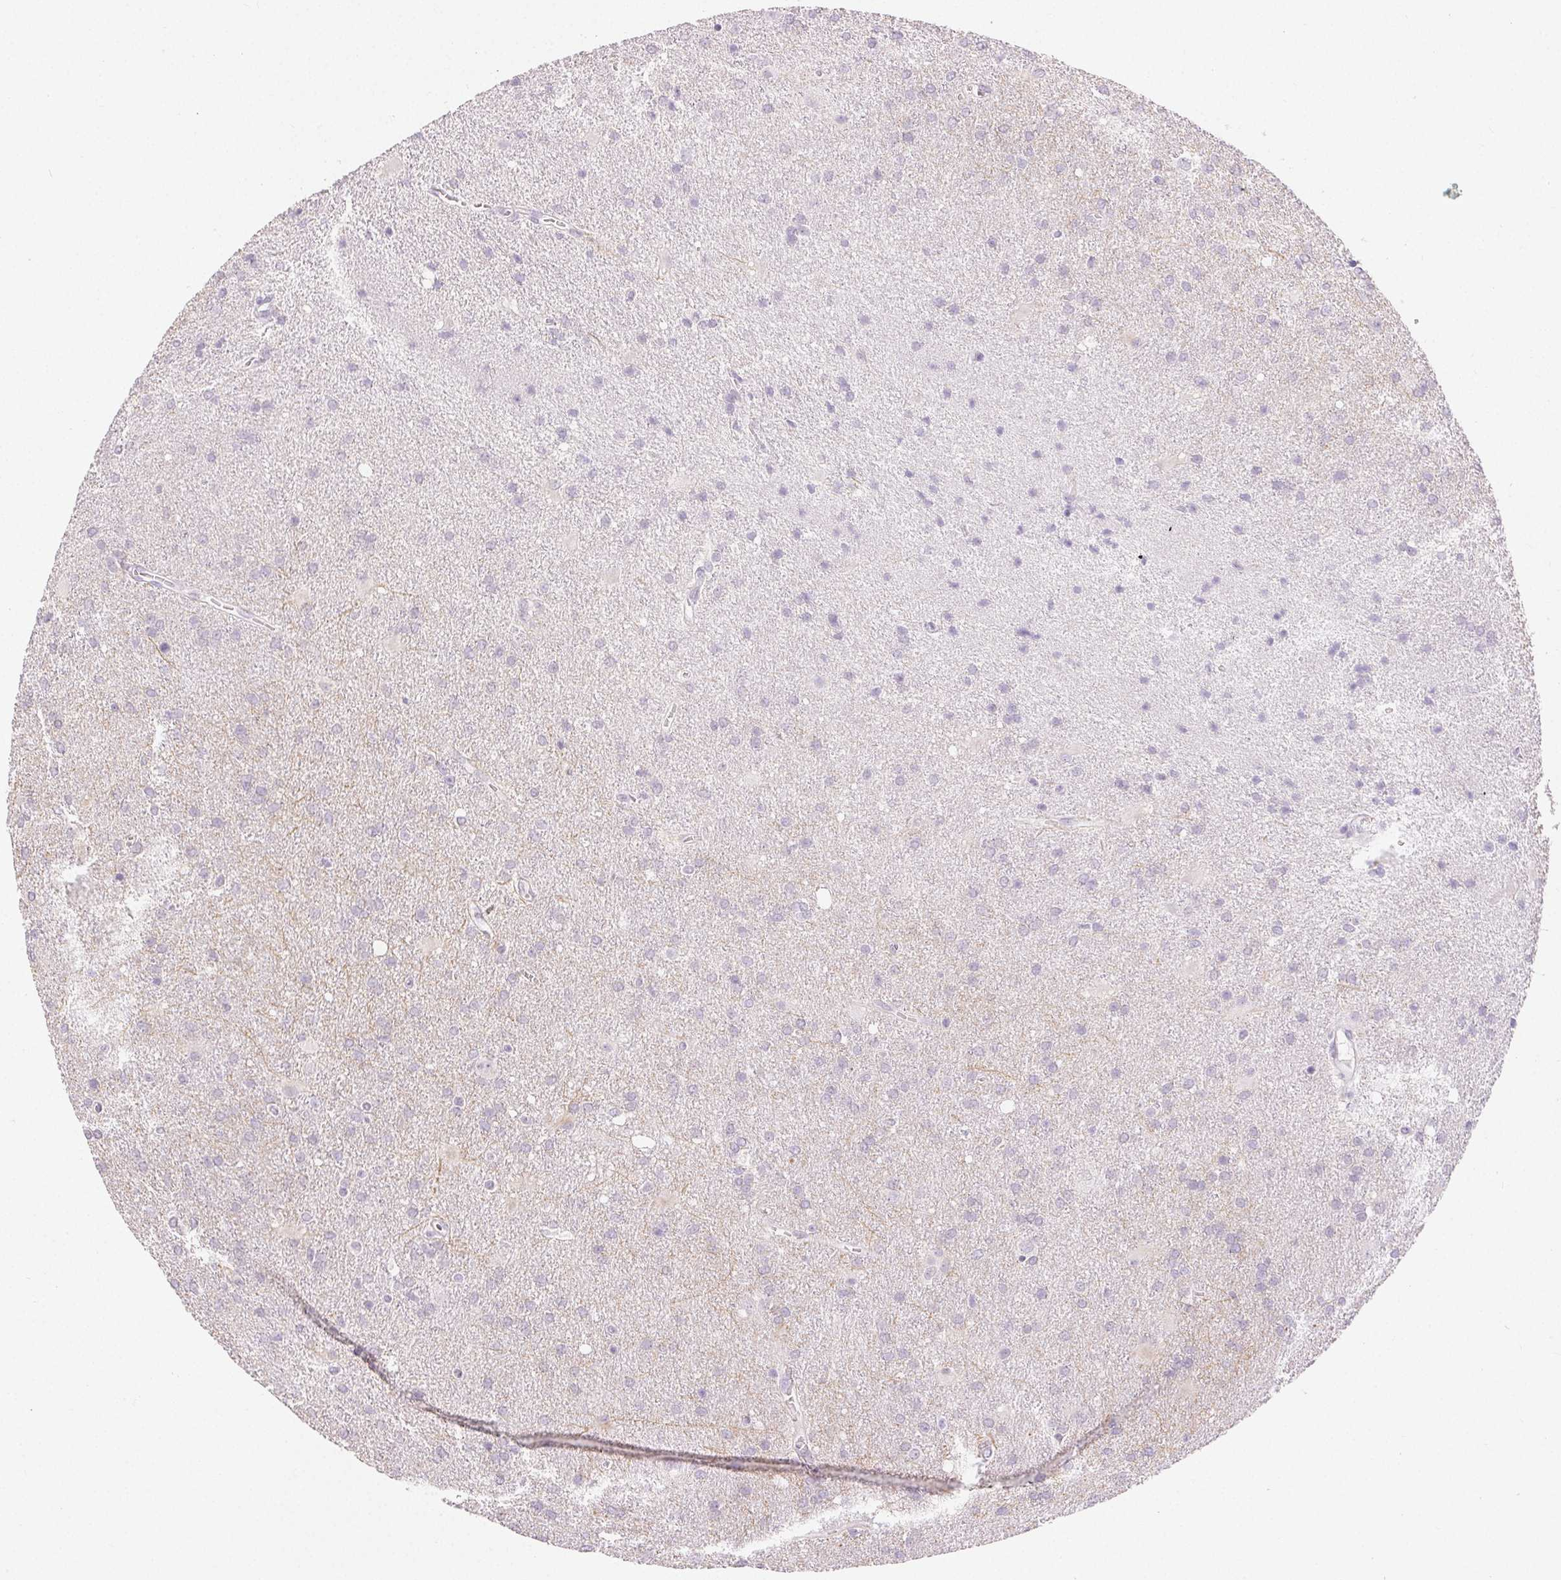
{"staining": {"intensity": "negative", "quantity": "none", "location": "none"}, "tissue": "glioma", "cell_type": "Tumor cells", "image_type": "cancer", "snomed": [{"axis": "morphology", "description": "Glioma, malignant, Low grade"}, {"axis": "topography", "description": "Brain"}], "caption": "Malignant glioma (low-grade) stained for a protein using immunohistochemistry (IHC) displays no positivity tumor cells.", "gene": "SFTPD", "patient": {"sex": "male", "age": 66}}